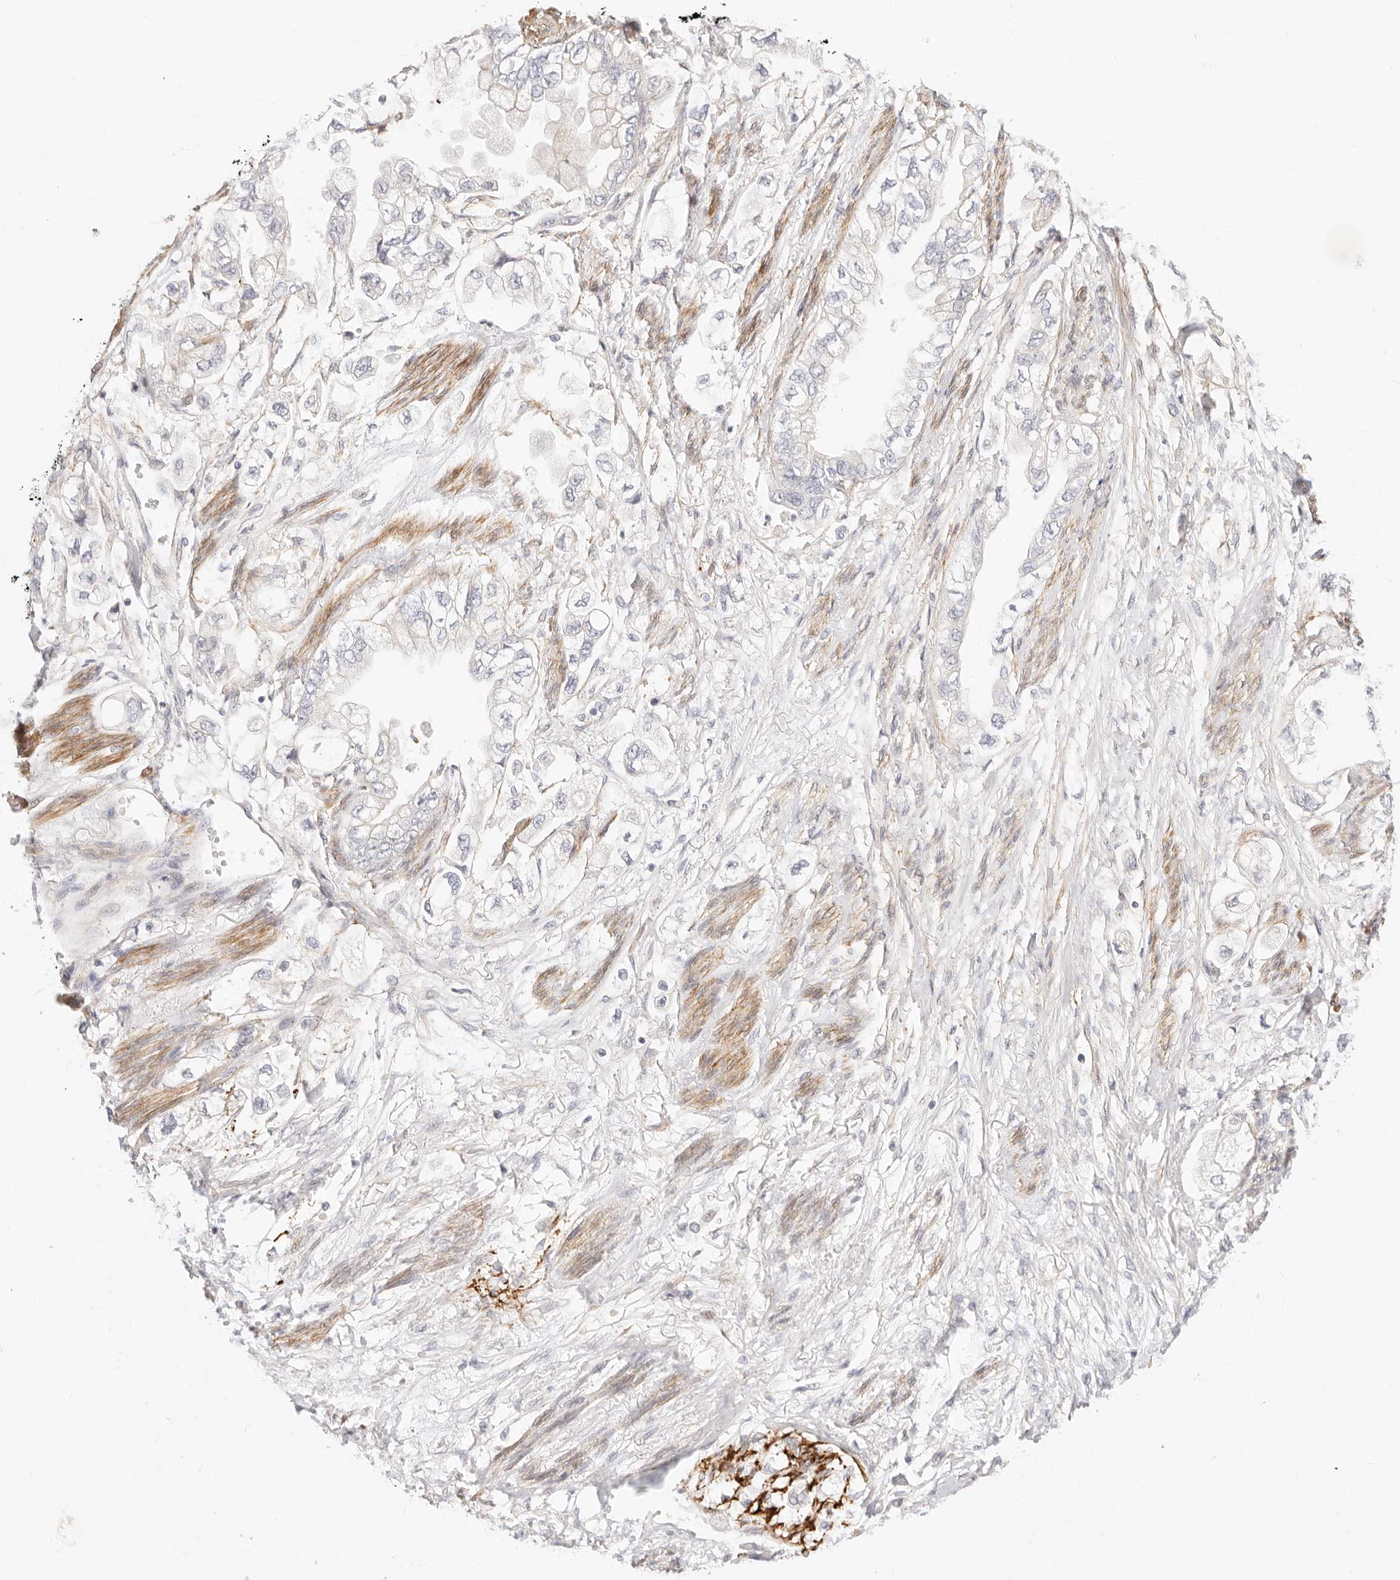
{"staining": {"intensity": "negative", "quantity": "none", "location": "none"}, "tissue": "stomach cancer", "cell_type": "Tumor cells", "image_type": "cancer", "snomed": [{"axis": "morphology", "description": "Adenocarcinoma, NOS"}, {"axis": "topography", "description": "Stomach"}], "caption": "IHC image of human stomach cancer (adenocarcinoma) stained for a protein (brown), which displays no expression in tumor cells.", "gene": "UBXN10", "patient": {"sex": "male", "age": 62}}